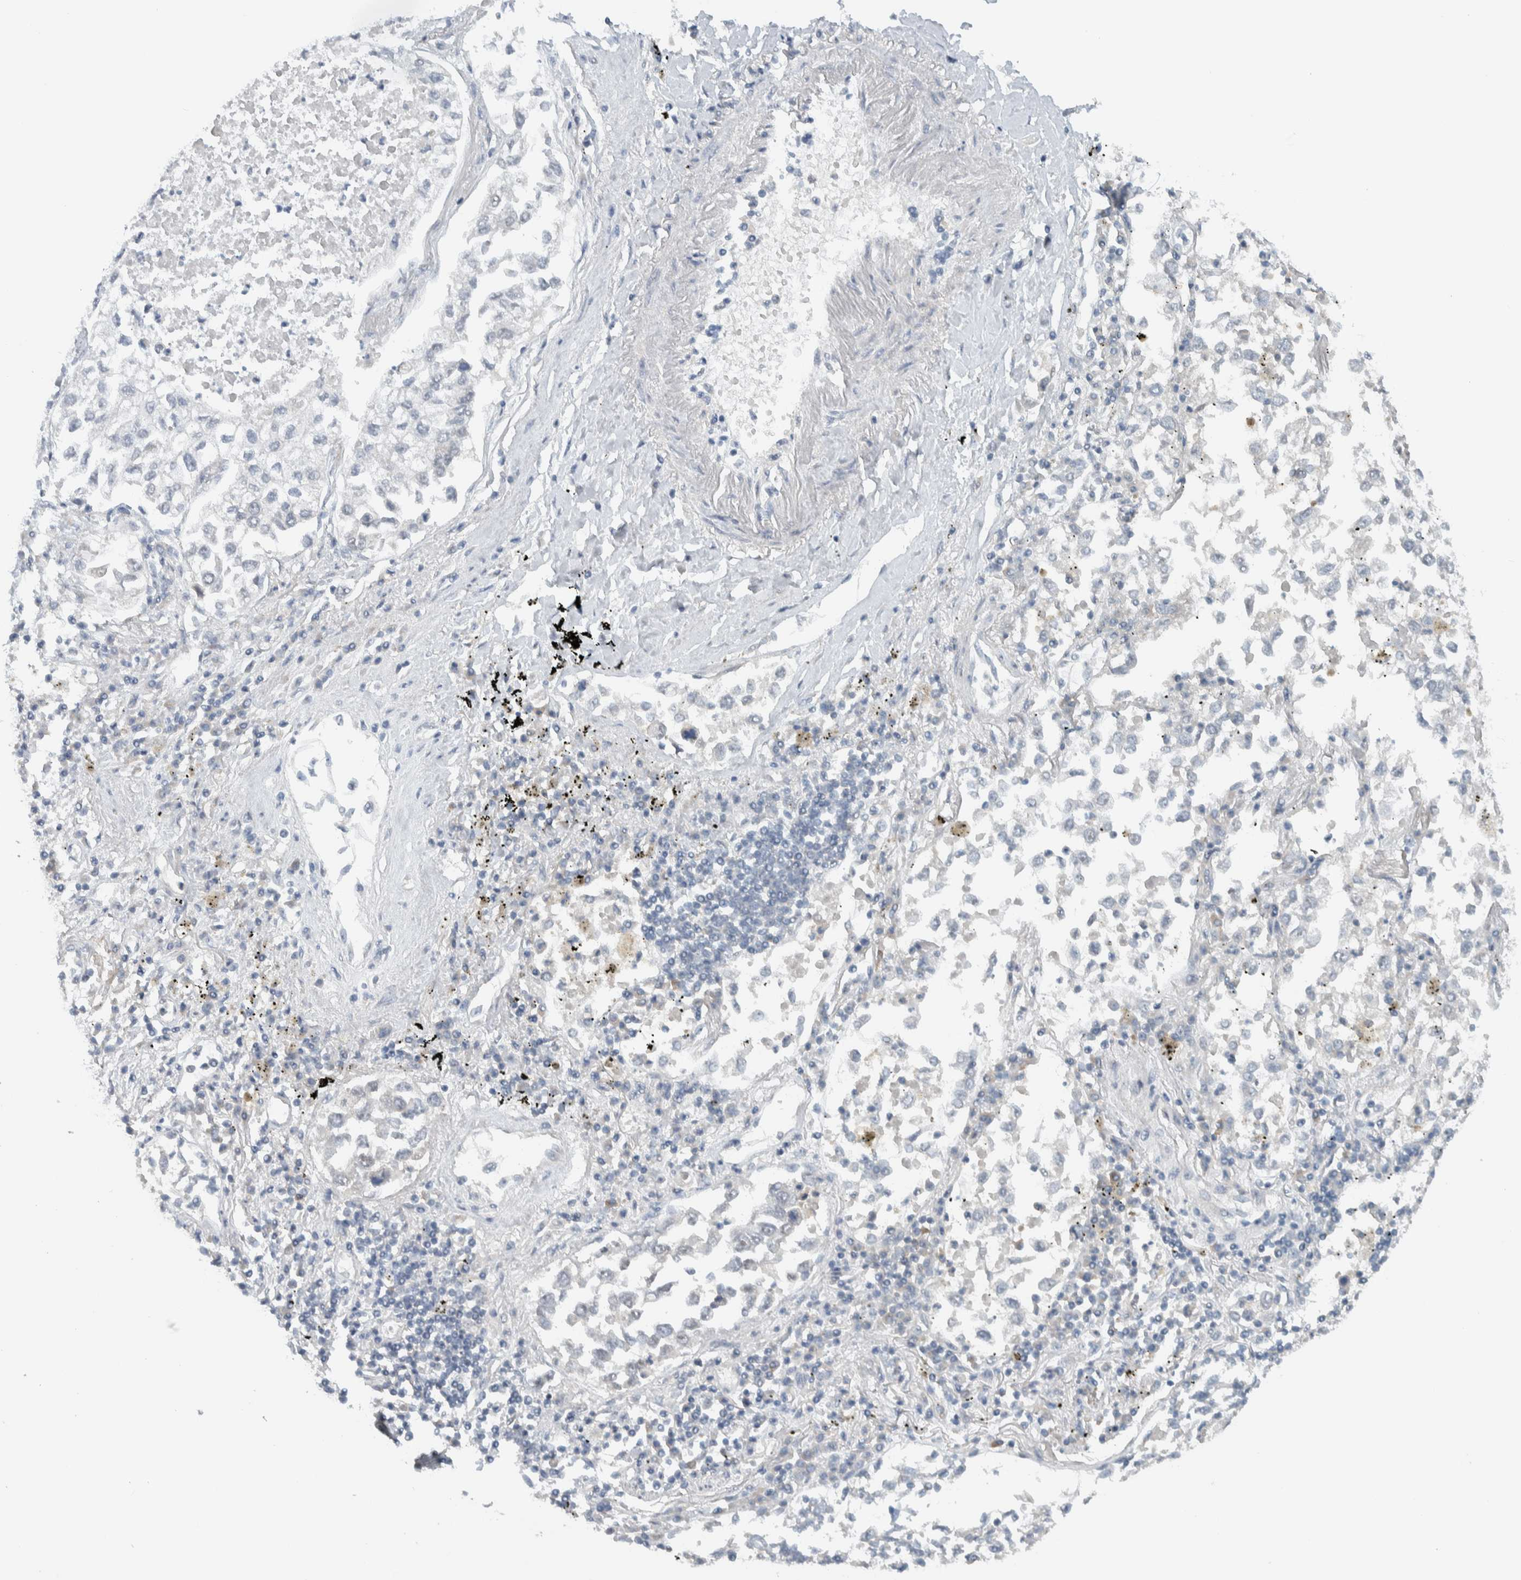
{"staining": {"intensity": "negative", "quantity": "none", "location": "none"}, "tissue": "lung cancer", "cell_type": "Tumor cells", "image_type": "cancer", "snomed": [{"axis": "morphology", "description": "Inflammation, NOS"}, {"axis": "morphology", "description": "Adenocarcinoma, NOS"}, {"axis": "topography", "description": "Lung"}], "caption": "This is an IHC image of human lung cancer (adenocarcinoma). There is no staining in tumor cells.", "gene": "MPRIP", "patient": {"sex": "male", "age": 63}}